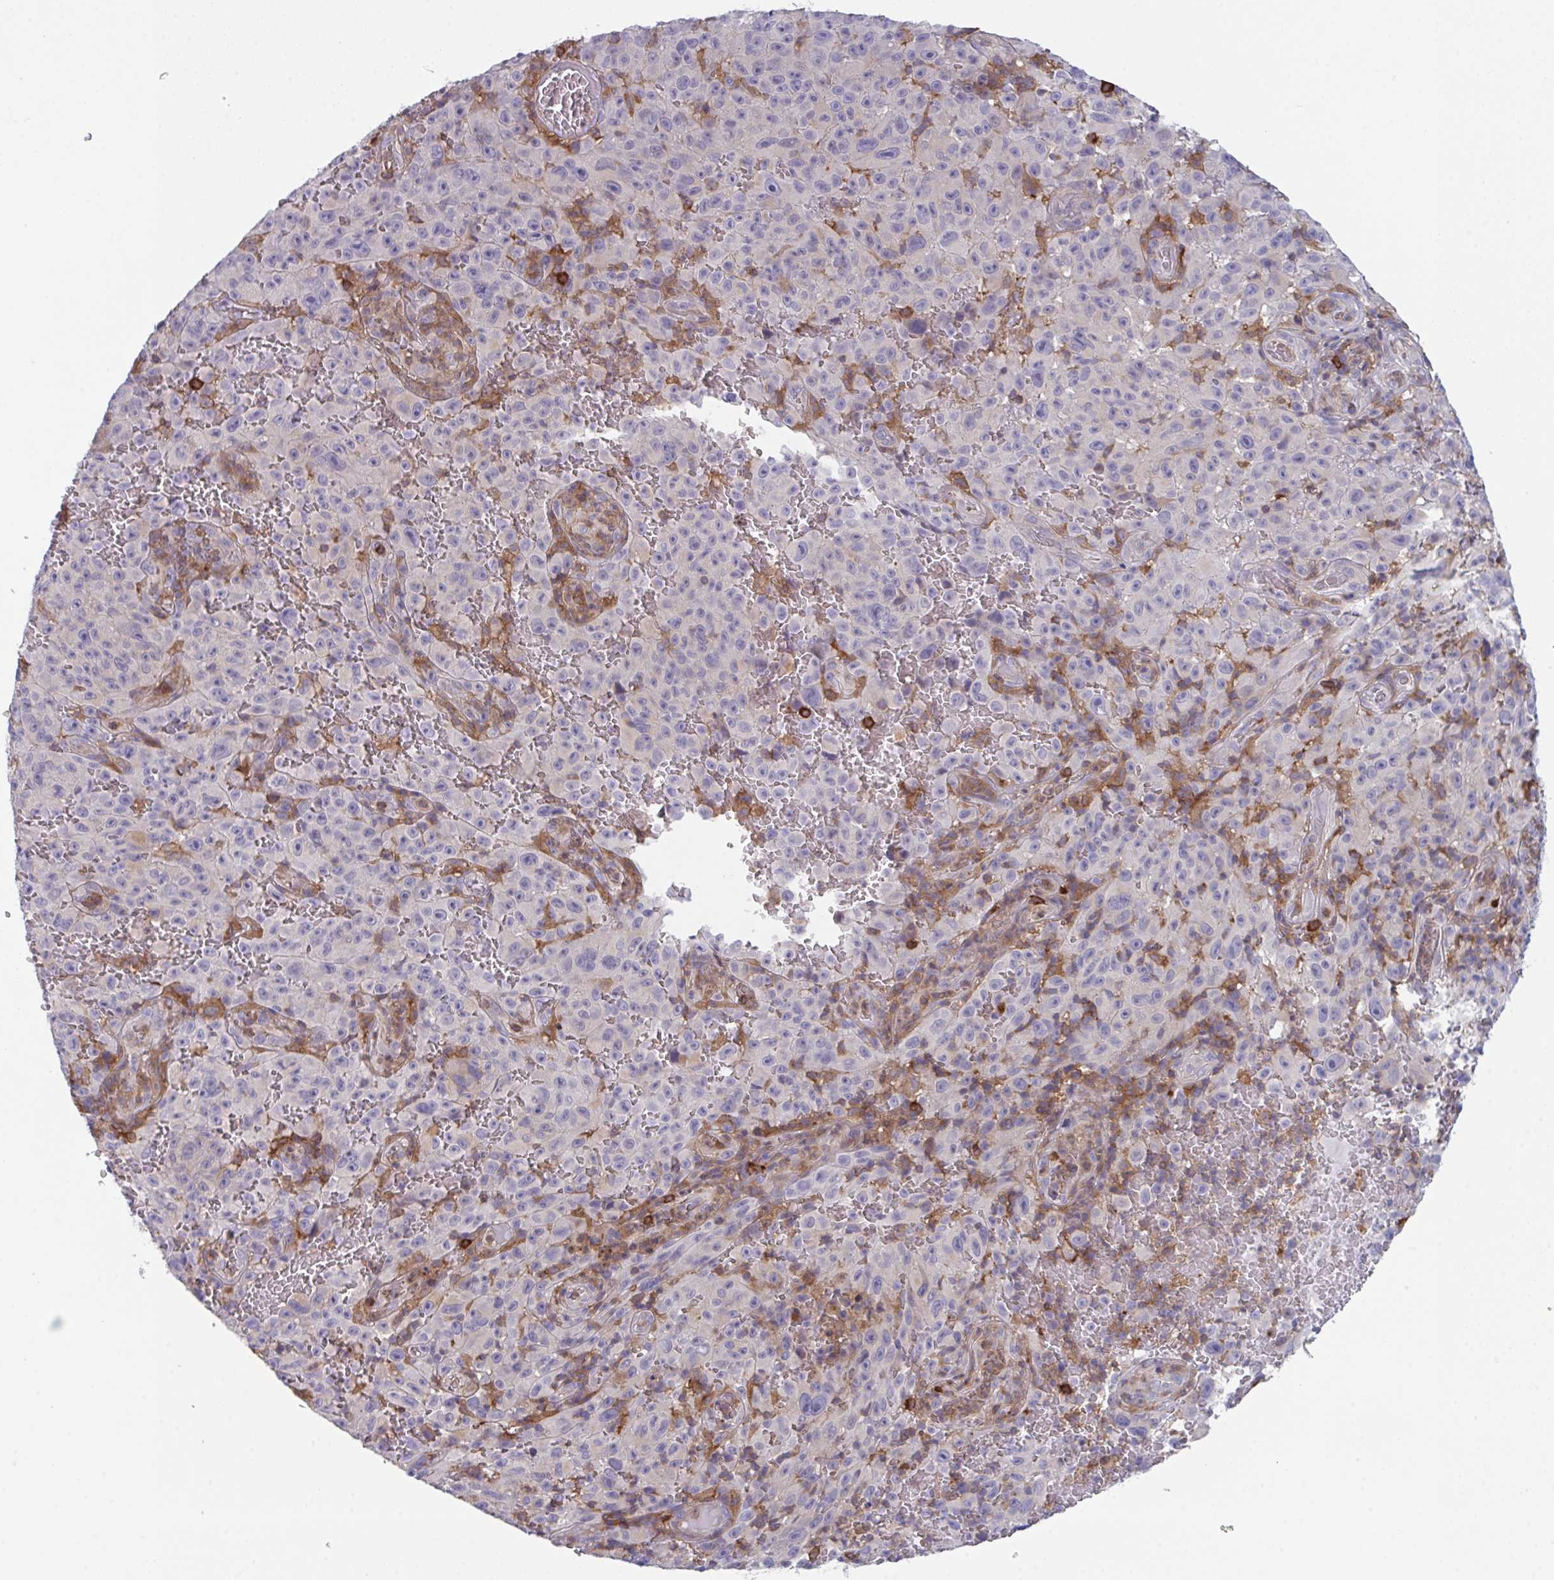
{"staining": {"intensity": "negative", "quantity": "none", "location": "none"}, "tissue": "melanoma", "cell_type": "Tumor cells", "image_type": "cancer", "snomed": [{"axis": "morphology", "description": "Malignant melanoma, NOS"}, {"axis": "topography", "description": "Skin"}], "caption": "IHC of human malignant melanoma shows no positivity in tumor cells.", "gene": "DISP2", "patient": {"sex": "female", "age": 82}}